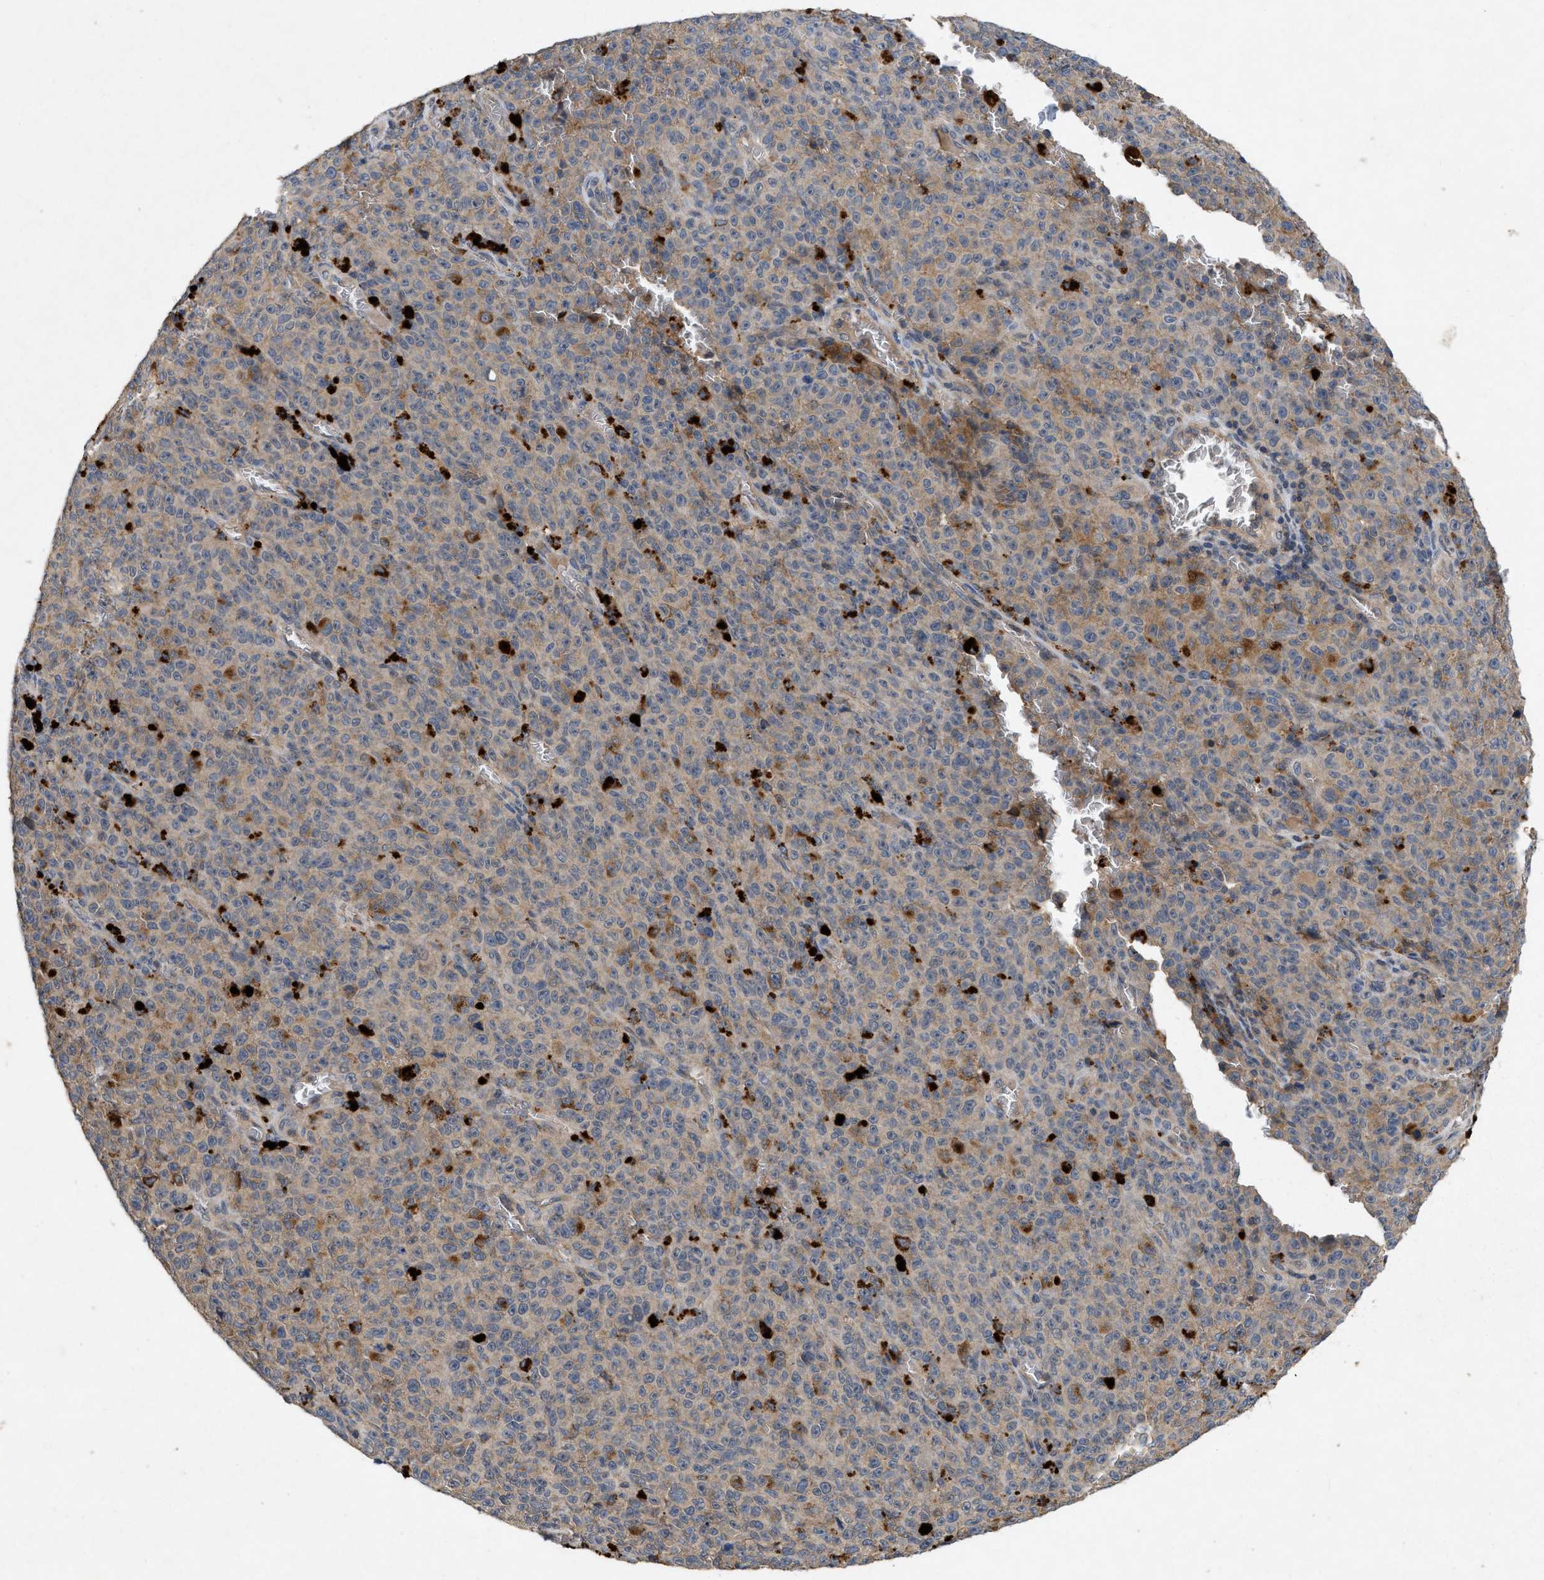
{"staining": {"intensity": "moderate", "quantity": "25%-75%", "location": "cytoplasmic/membranous"}, "tissue": "melanoma", "cell_type": "Tumor cells", "image_type": "cancer", "snomed": [{"axis": "morphology", "description": "Malignant melanoma, NOS"}, {"axis": "topography", "description": "Skin"}], "caption": "High-magnification brightfield microscopy of malignant melanoma stained with DAB (brown) and counterstained with hematoxylin (blue). tumor cells exhibit moderate cytoplasmic/membranous expression is appreciated in approximately25%-75% of cells.", "gene": "LPAR2", "patient": {"sex": "female", "age": 82}}